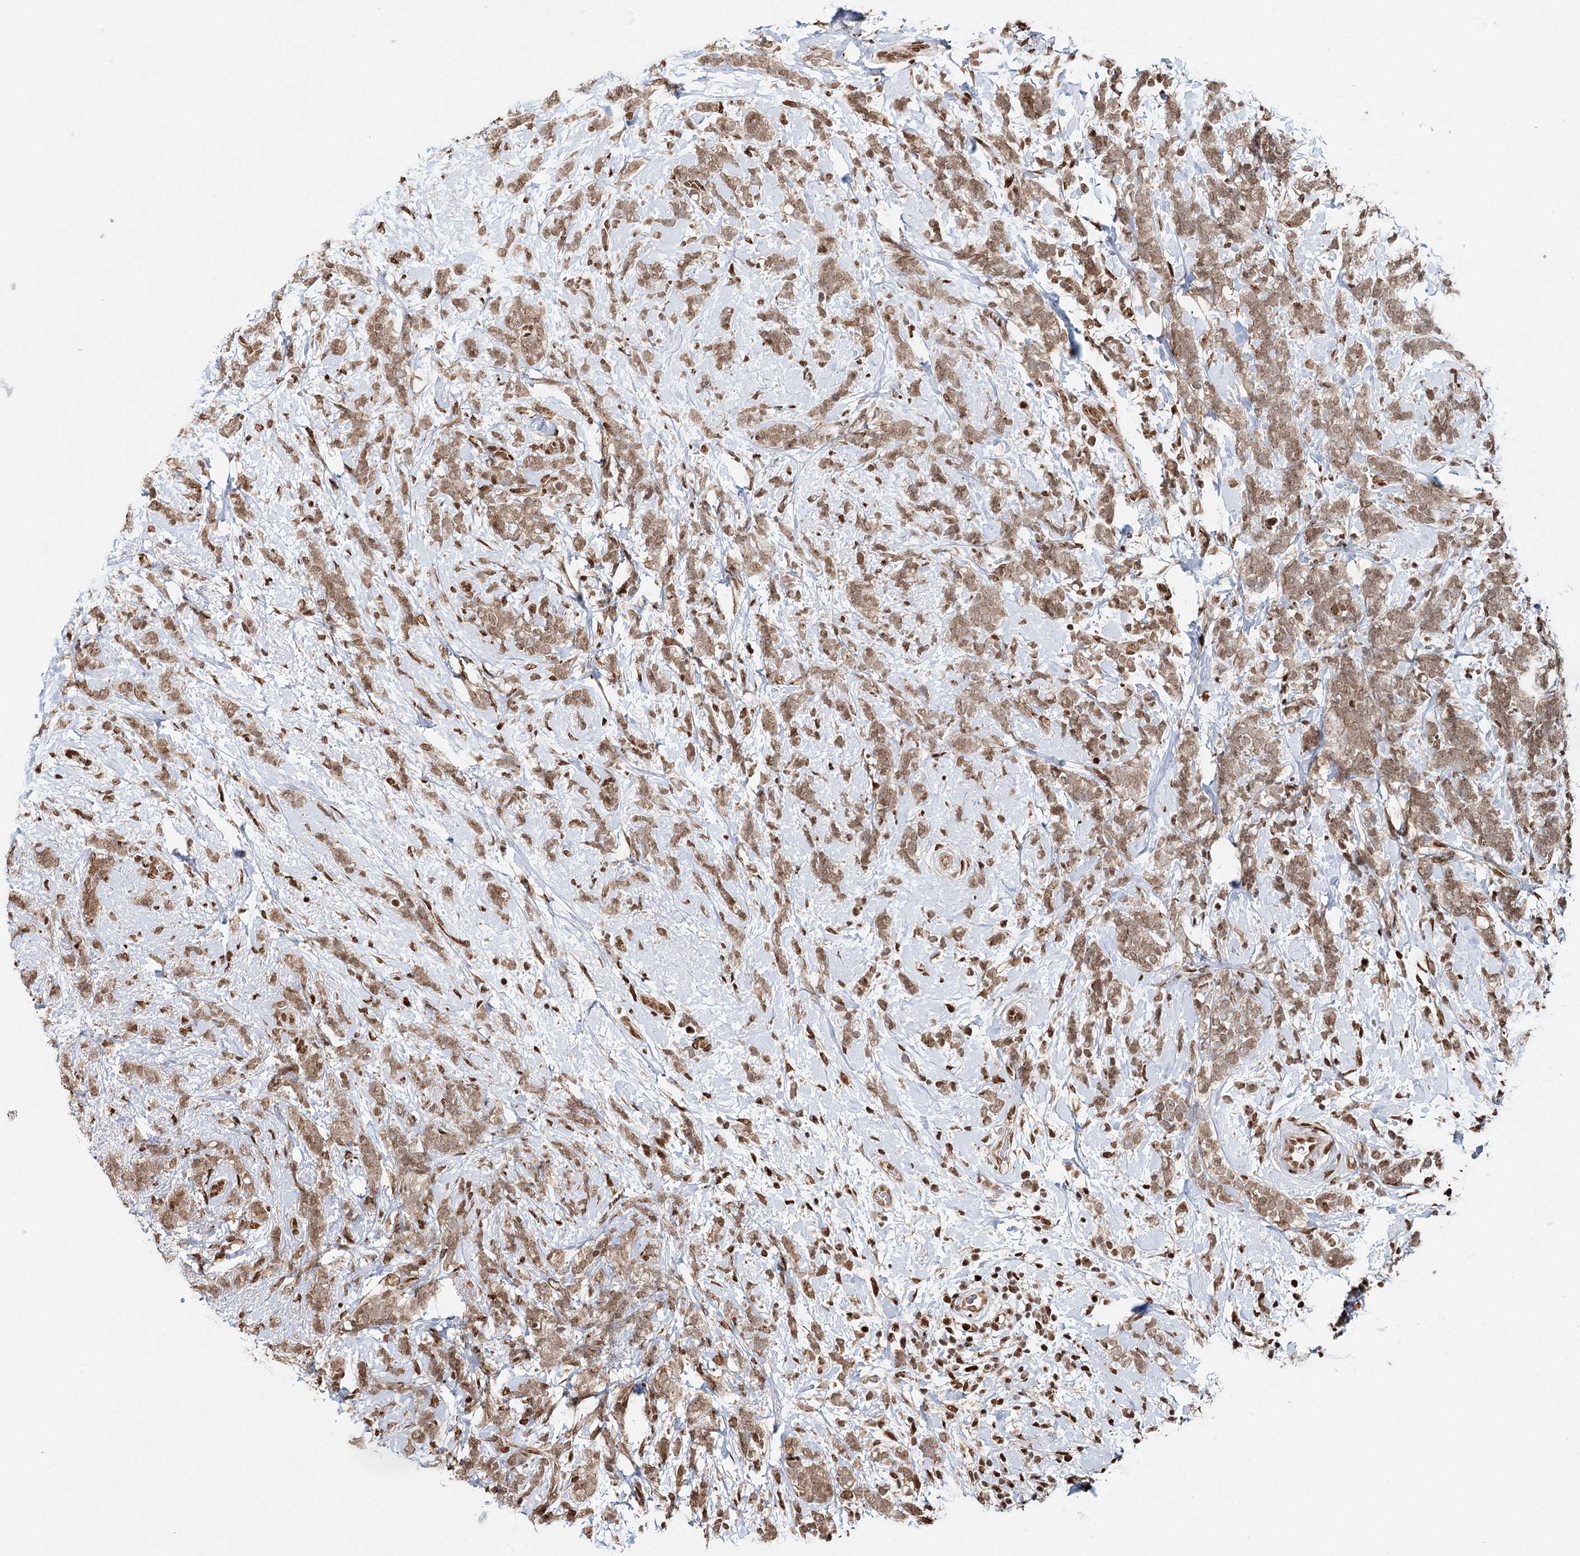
{"staining": {"intensity": "moderate", "quantity": ">75%", "location": "nuclear"}, "tissue": "breast cancer", "cell_type": "Tumor cells", "image_type": "cancer", "snomed": [{"axis": "morphology", "description": "Lobular carcinoma"}, {"axis": "topography", "description": "Breast"}], "caption": "Breast cancer (lobular carcinoma) tissue shows moderate nuclear staining in about >75% of tumor cells, visualized by immunohistochemistry.", "gene": "RPS27A", "patient": {"sex": "female", "age": 58}}